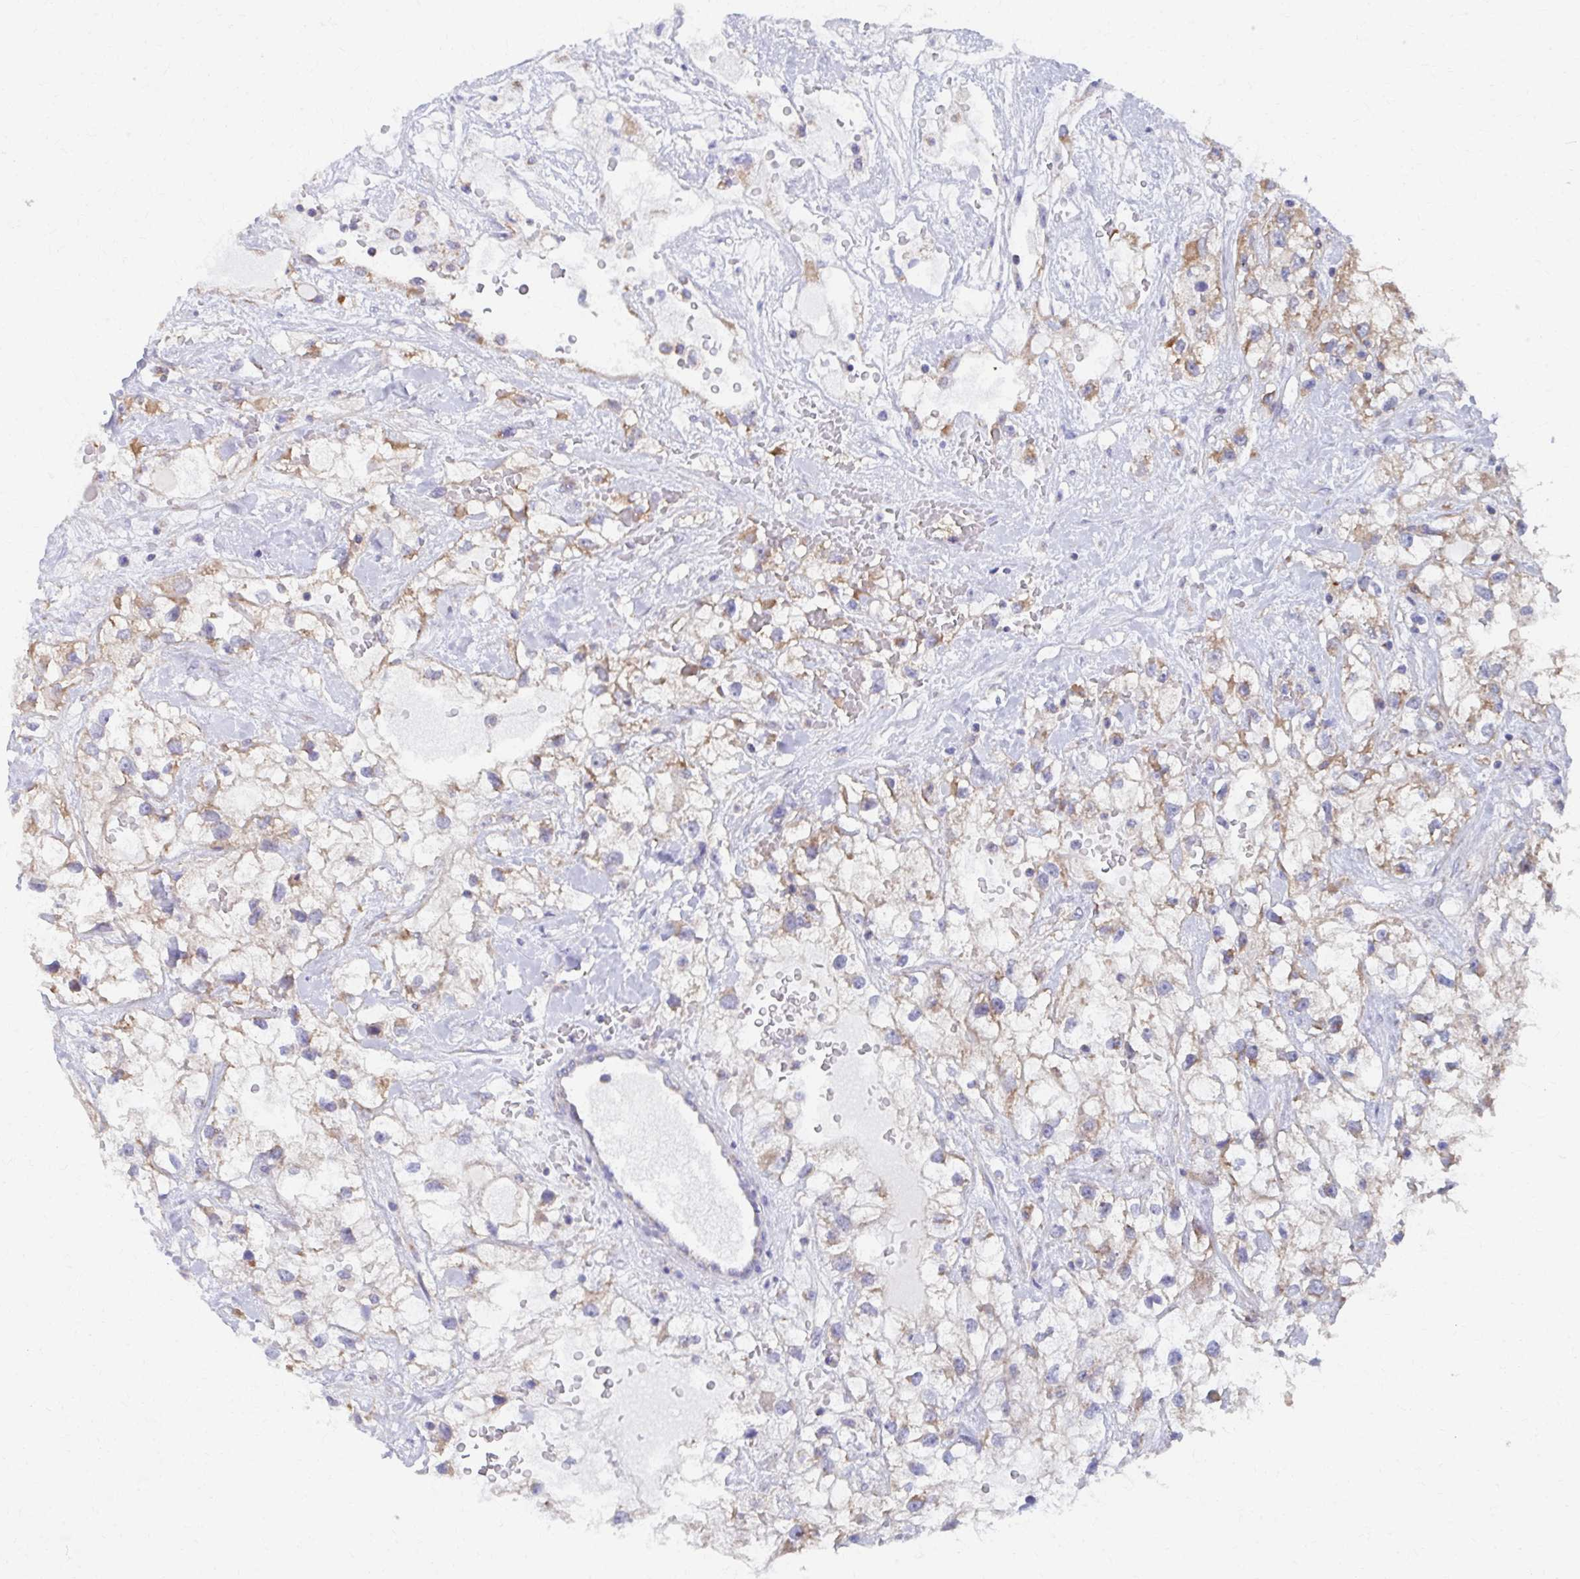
{"staining": {"intensity": "weak", "quantity": "25%-75%", "location": "cytoplasmic/membranous"}, "tissue": "renal cancer", "cell_type": "Tumor cells", "image_type": "cancer", "snomed": [{"axis": "morphology", "description": "Adenocarcinoma, NOS"}, {"axis": "topography", "description": "Kidney"}], "caption": "Protein expression analysis of human renal cancer (adenocarcinoma) reveals weak cytoplasmic/membranous staining in about 25%-75% of tumor cells.", "gene": "RCC1L", "patient": {"sex": "male", "age": 59}}